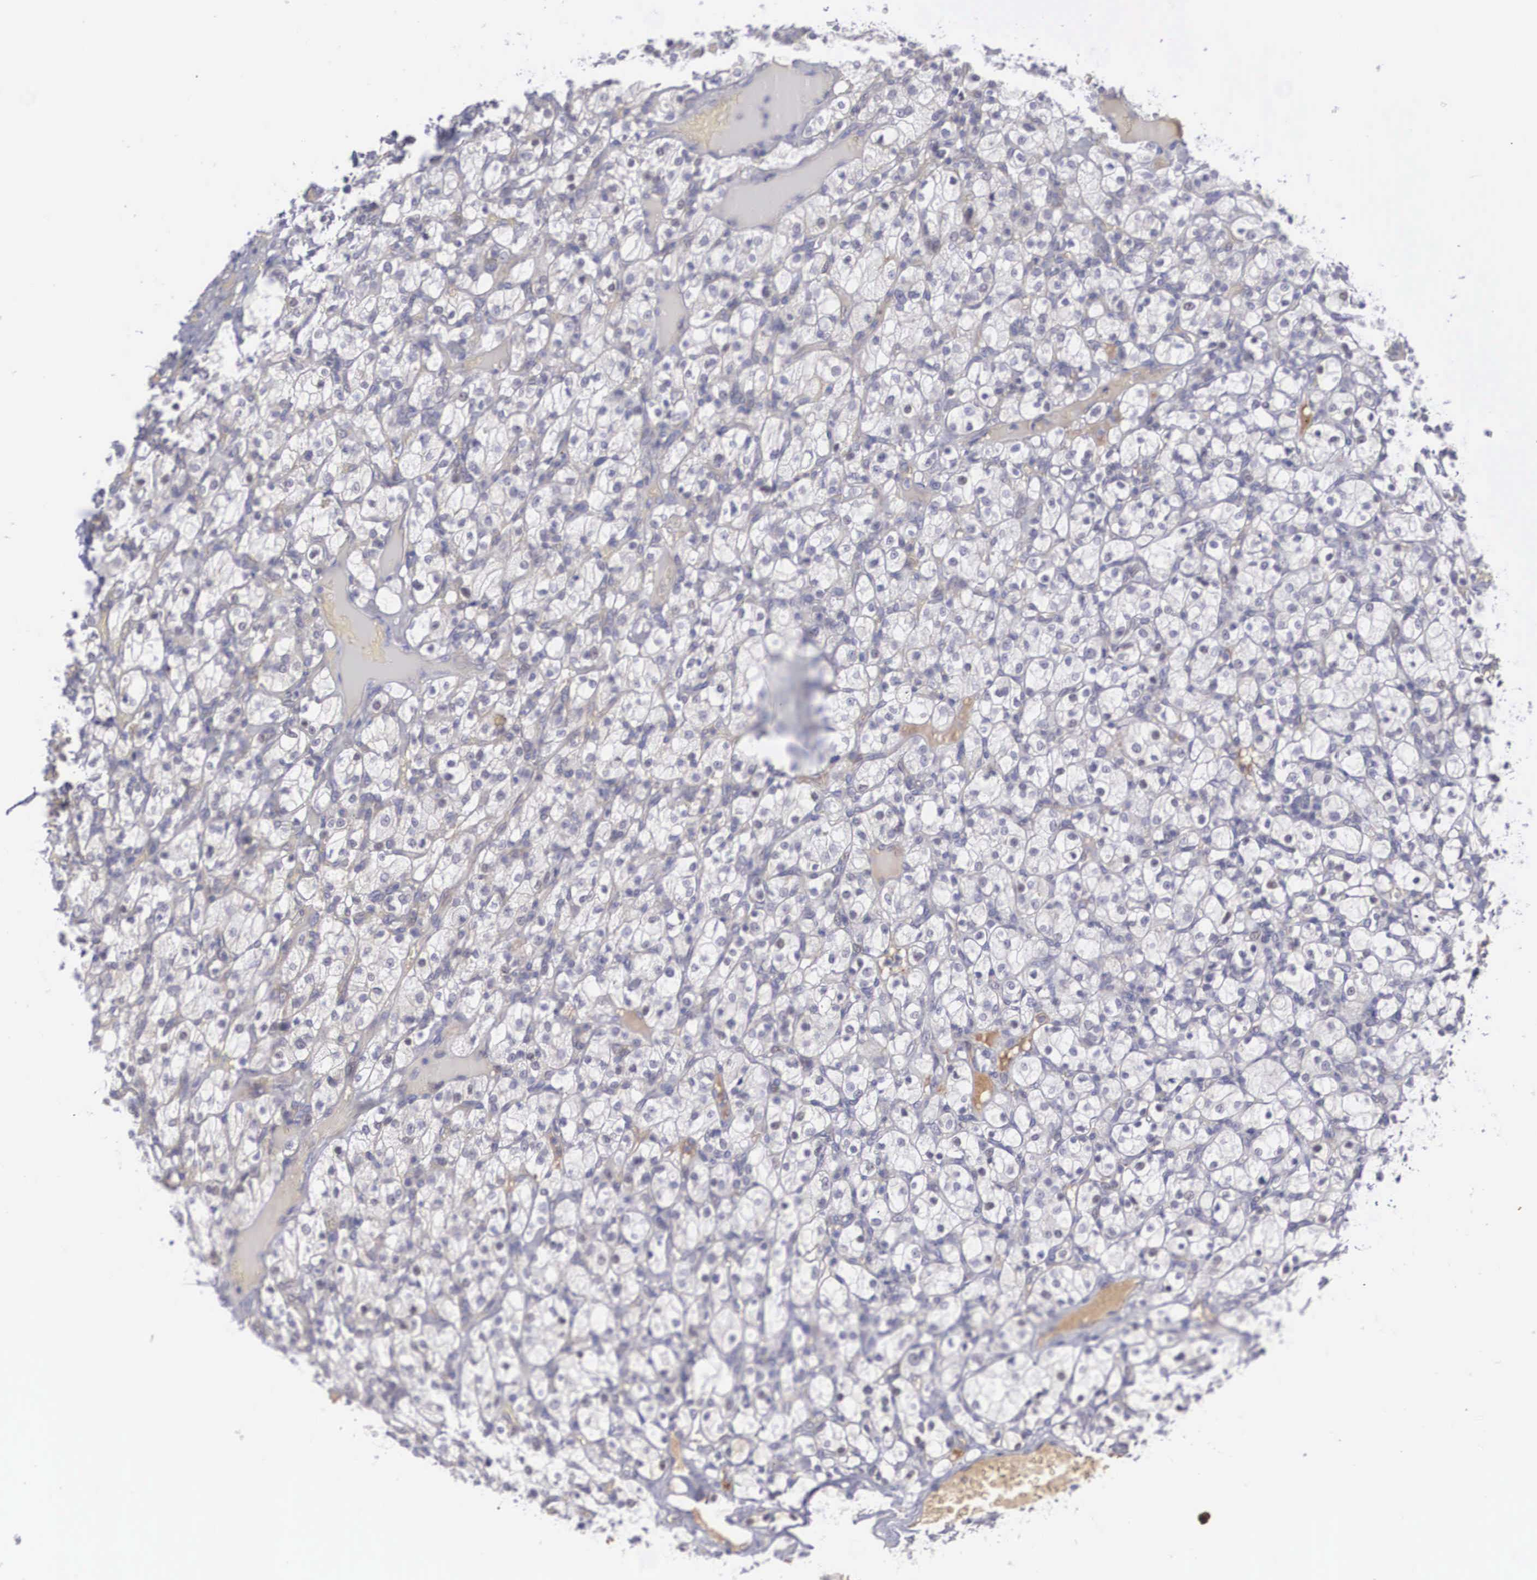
{"staining": {"intensity": "weak", "quantity": "25%-75%", "location": "cytoplasmic/membranous"}, "tissue": "renal cancer", "cell_type": "Tumor cells", "image_type": "cancer", "snomed": [{"axis": "morphology", "description": "Adenocarcinoma, NOS"}, {"axis": "topography", "description": "Kidney"}], "caption": "High-magnification brightfield microscopy of renal cancer (adenocarcinoma) stained with DAB (3,3'-diaminobenzidine) (brown) and counterstained with hematoxylin (blue). tumor cells exhibit weak cytoplasmic/membranous staining is identified in approximately25%-75% of cells.", "gene": "RBPJ", "patient": {"sex": "female", "age": 83}}